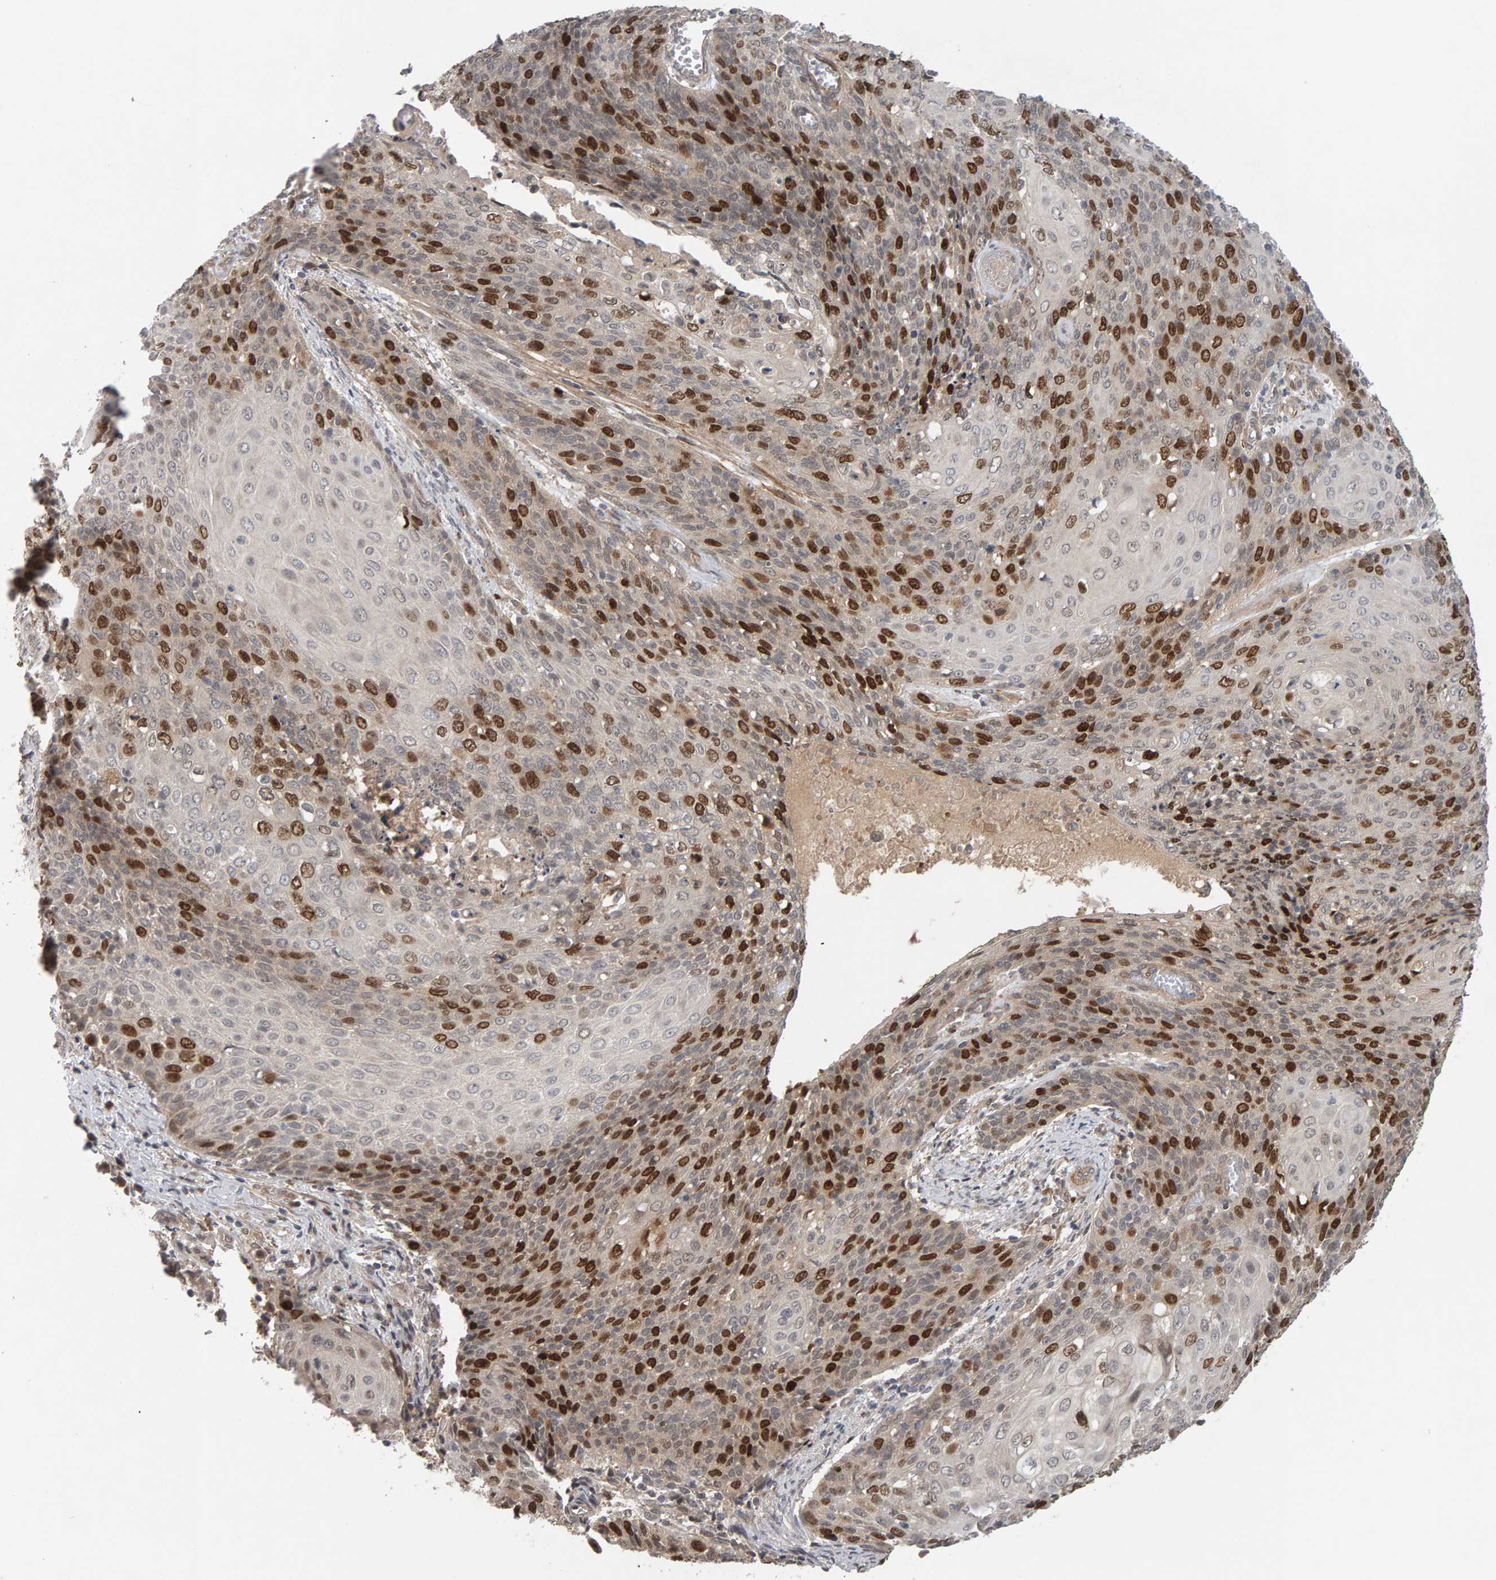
{"staining": {"intensity": "strong", "quantity": "25%-75%", "location": "nuclear"}, "tissue": "cervical cancer", "cell_type": "Tumor cells", "image_type": "cancer", "snomed": [{"axis": "morphology", "description": "Squamous cell carcinoma, NOS"}, {"axis": "topography", "description": "Cervix"}], "caption": "Cervical cancer (squamous cell carcinoma) stained with a brown dye displays strong nuclear positive staining in approximately 25%-75% of tumor cells.", "gene": "CDCA5", "patient": {"sex": "female", "age": 39}}